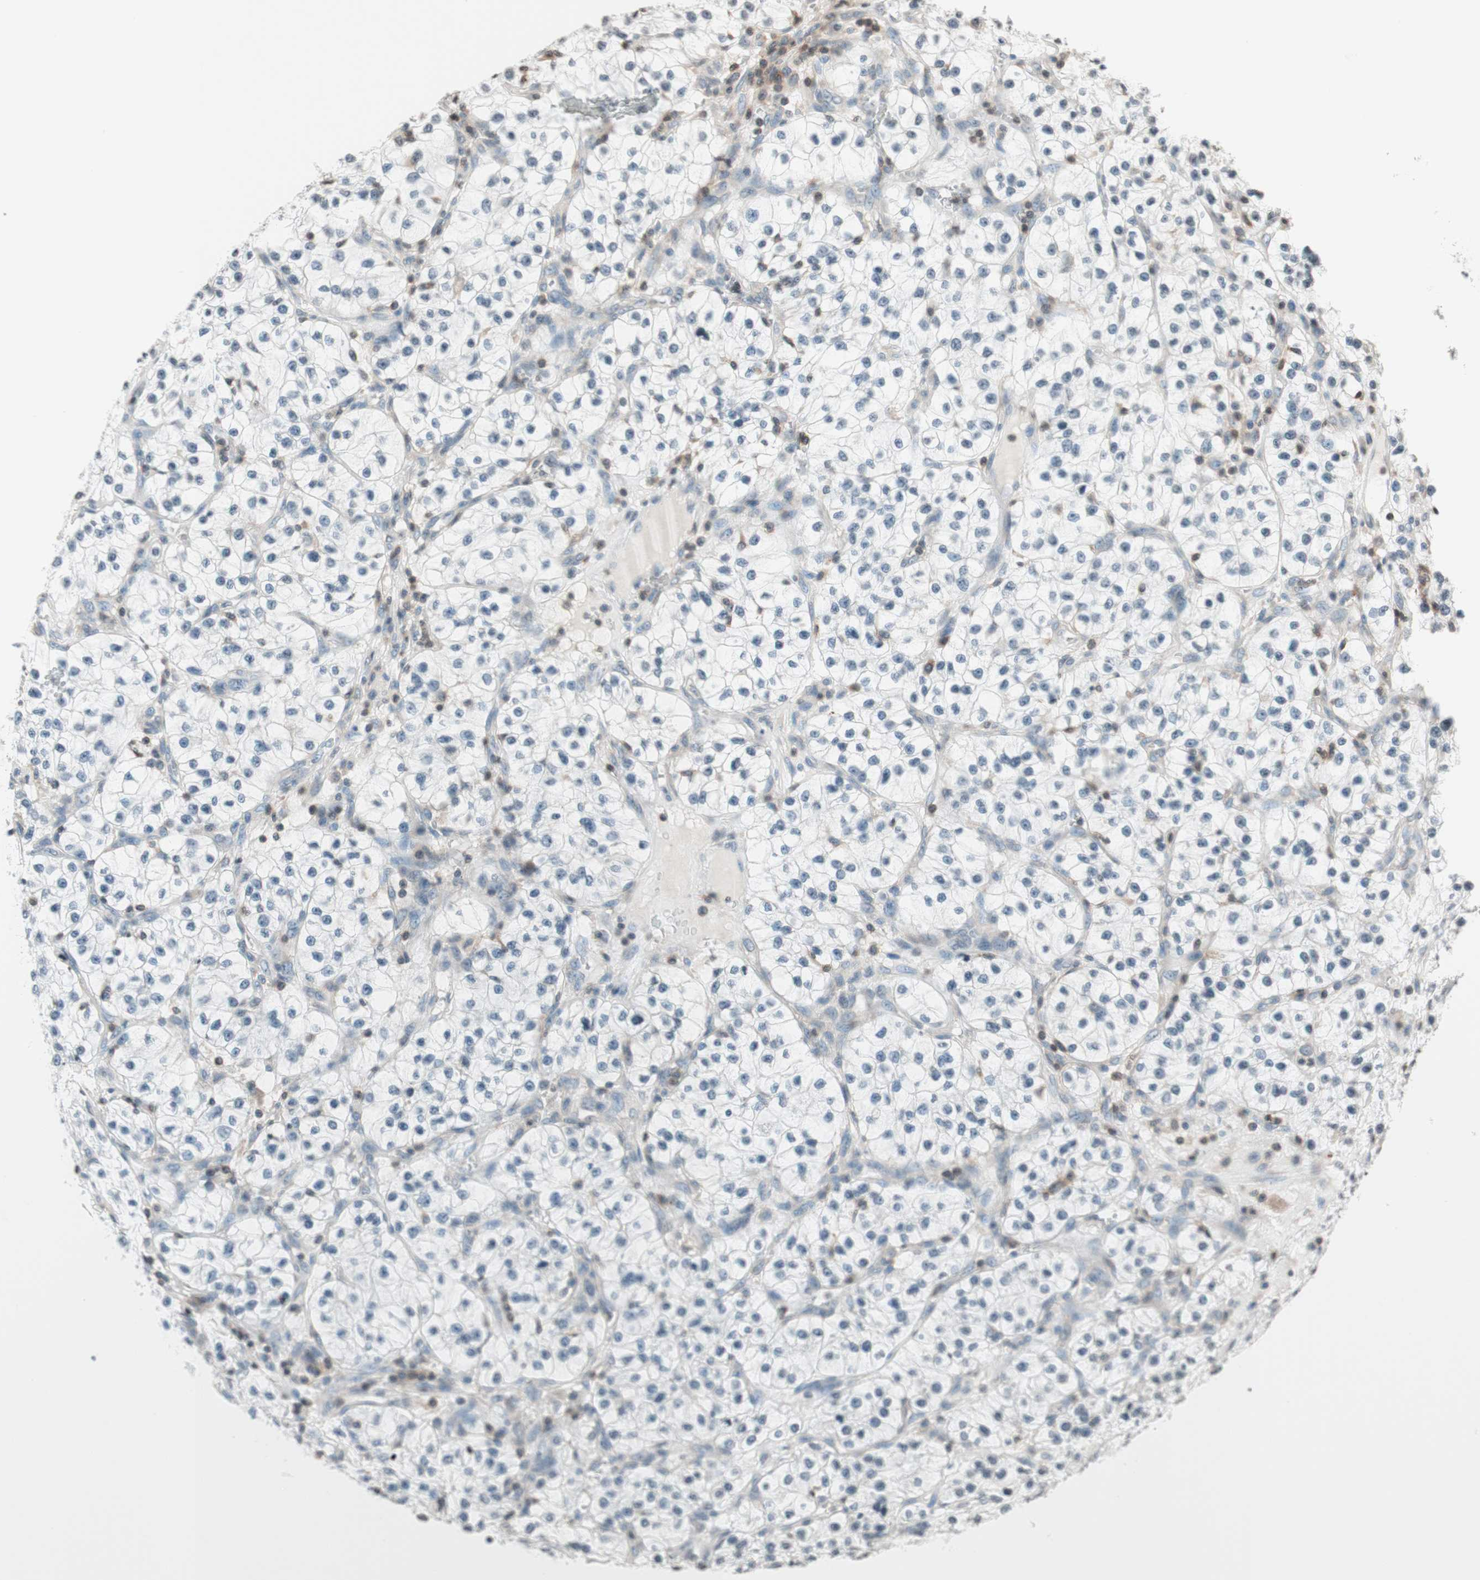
{"staining": {"intensity": "negative", "quantity": "none", "location": "none"}, "tissue": "renal cancer", "cell_type": "Tumor cells", "image_type": "cancer", "snomed": [{"axis": "morphology", "description": "Adenocarcinoma, NOS"}, {"axis": "topography", "description": "Kidney"}], "caption": "This is an immunohistochemistry (IHC) histopathology image of adenocarcinoma (renal). There is no positivity in tumor cells.", "gene": "WIPF1", "patient": {"sex": "female", "age": 57}}